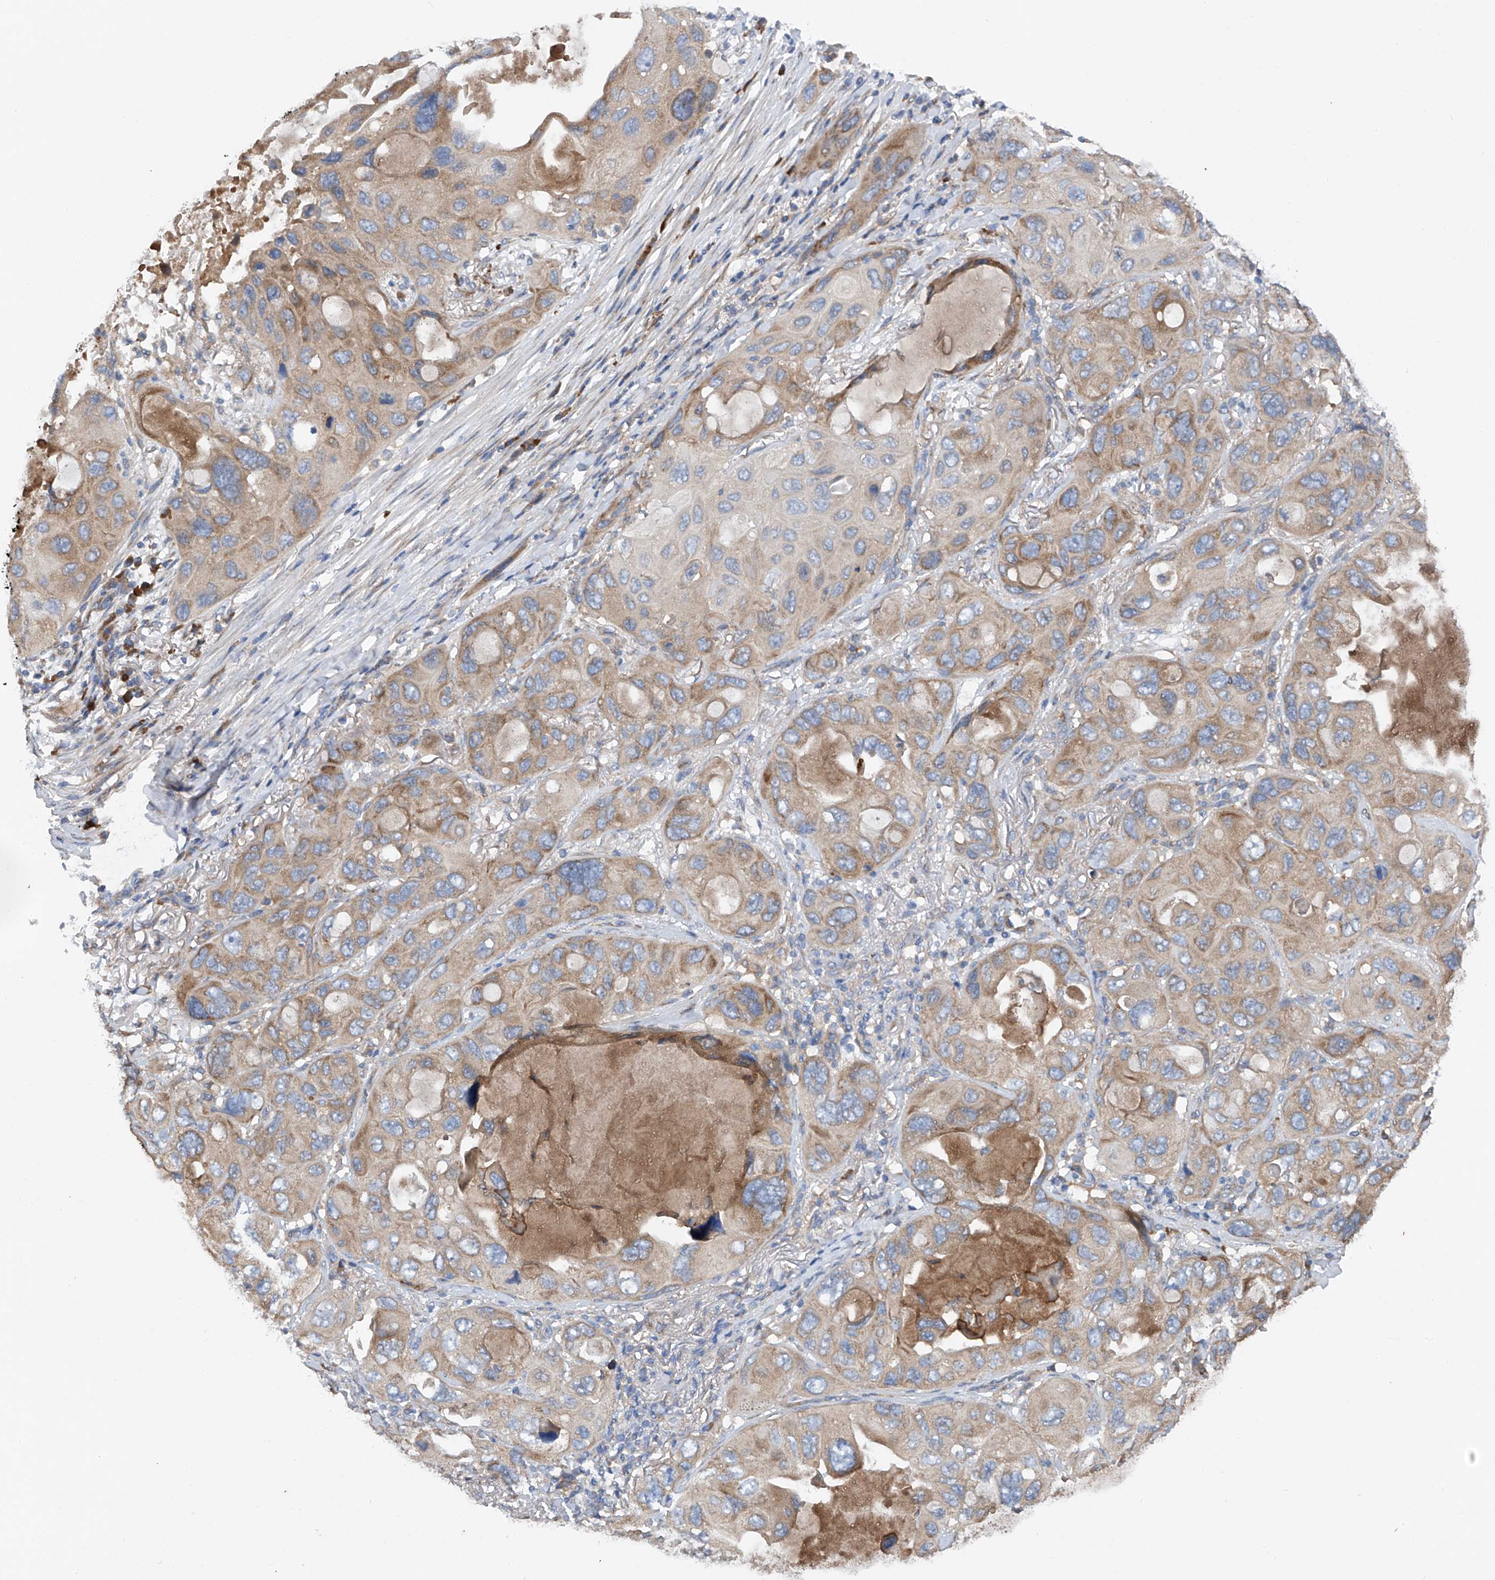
{"staining": {"intensity": "moderate", "quantity": "25%-75%", "location": "cytoplasmic/membranous"}, "tissue": "lung cancer", "cell_type": "Tumor cells", "image_type": "cancer", "snomed": [{"axis": "morphology", "description": "Squamous cell carcinoma, NOS"}, {"axis": "topography", "description": "Lung"}], "caption": "Lung squamous cell carcinoma stained with a protein marker displays moderate staining in tumor cells.", "gene": "ASCC3", "patient": {"sex": "female", "age": 73}}